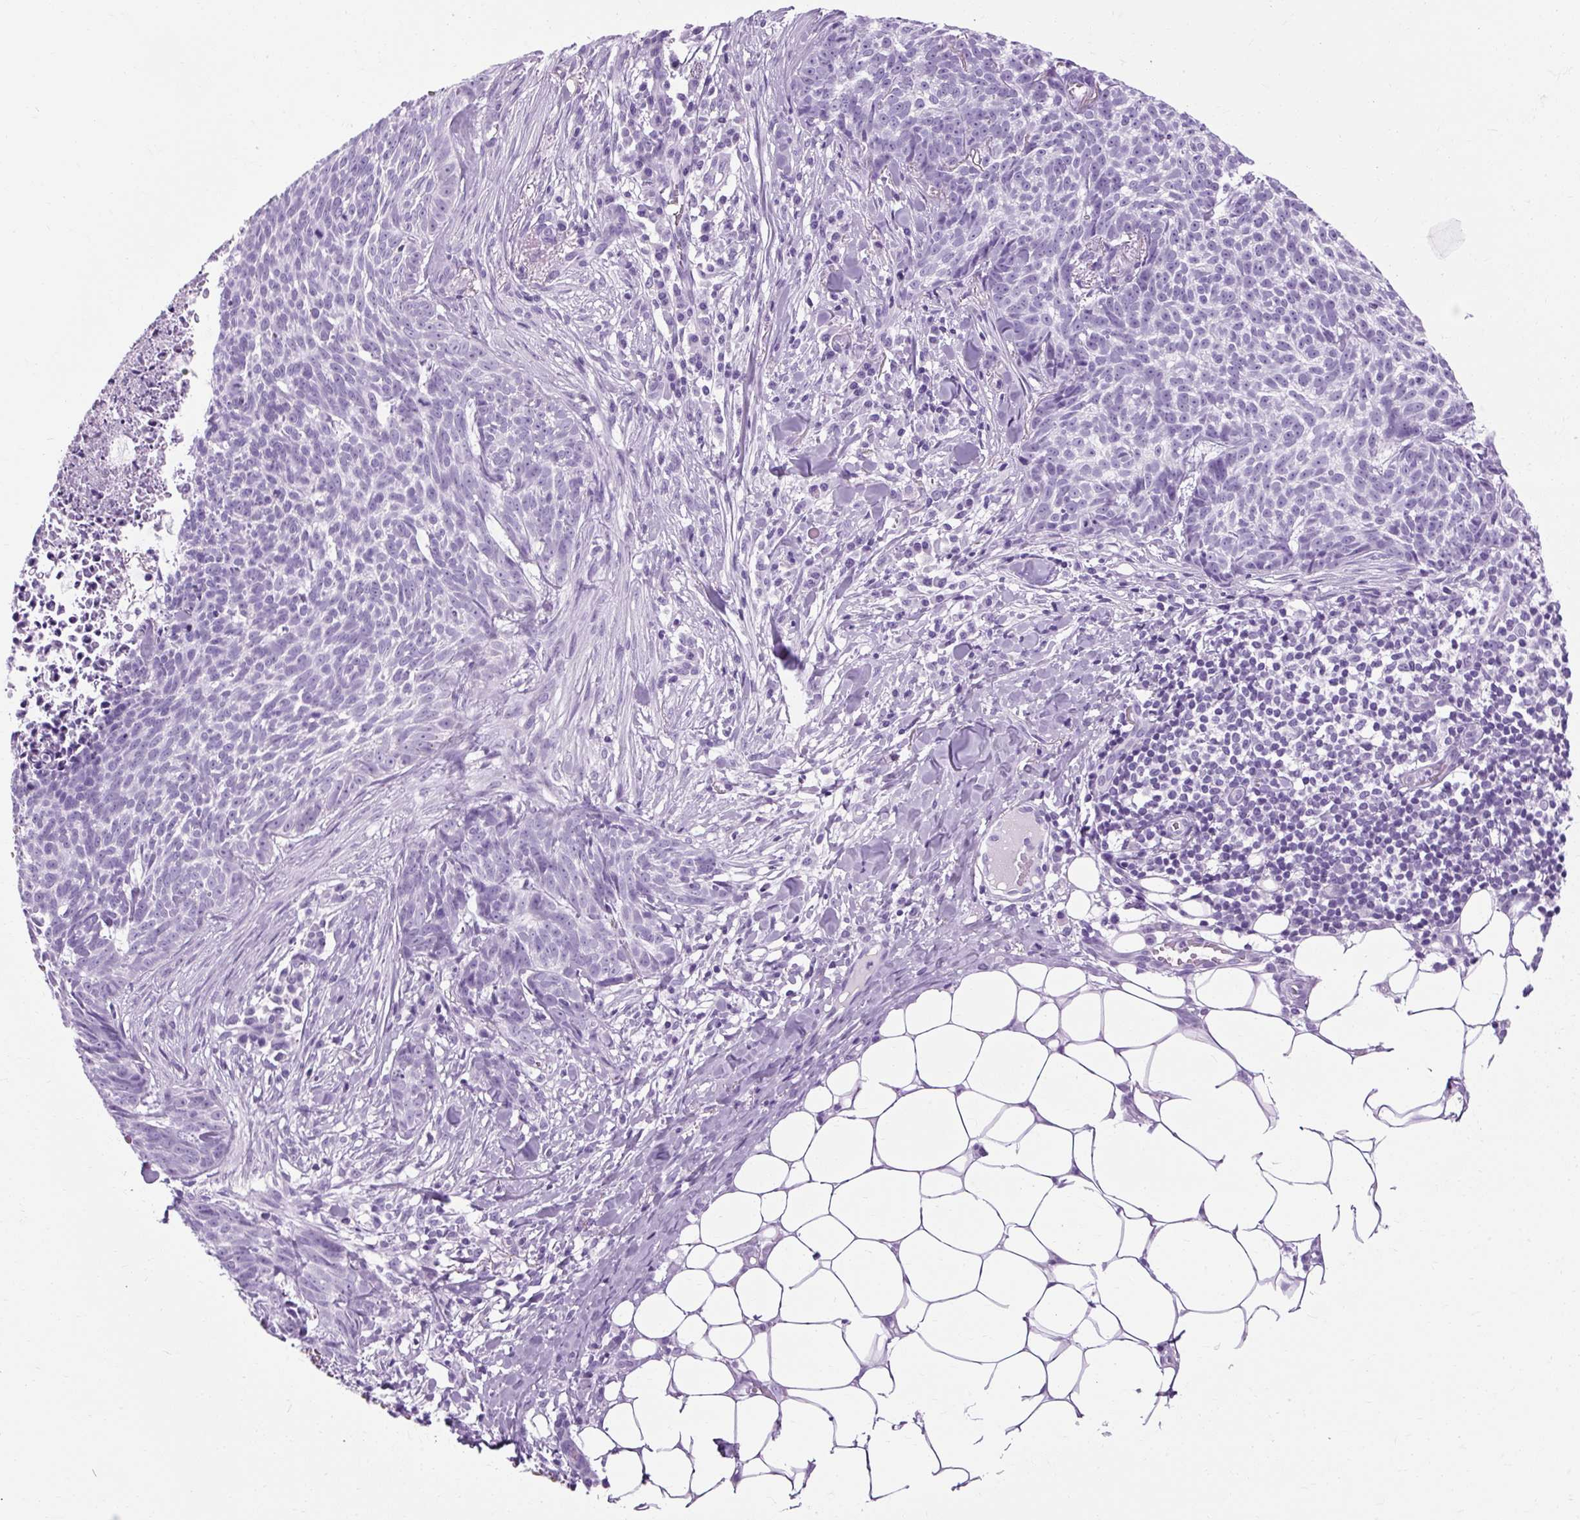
{"staining": {"intensity": "negative", "quantity": "none", "location": "none"}, "tissue": "skin cancer", "cell_type": "Tumor cells", "image_type": "cancer", "snomed": [{"axis": "morphology", "description": "Basal cell carcinoma"}, {"axis": "topography", "description": "Skin"}], "caption": "IHC of basal cell carcinoma (skin) reveals no staining in tumor cells.", "gene": "B3GNT4", "patient": {"sex": "female", "age": 93}}